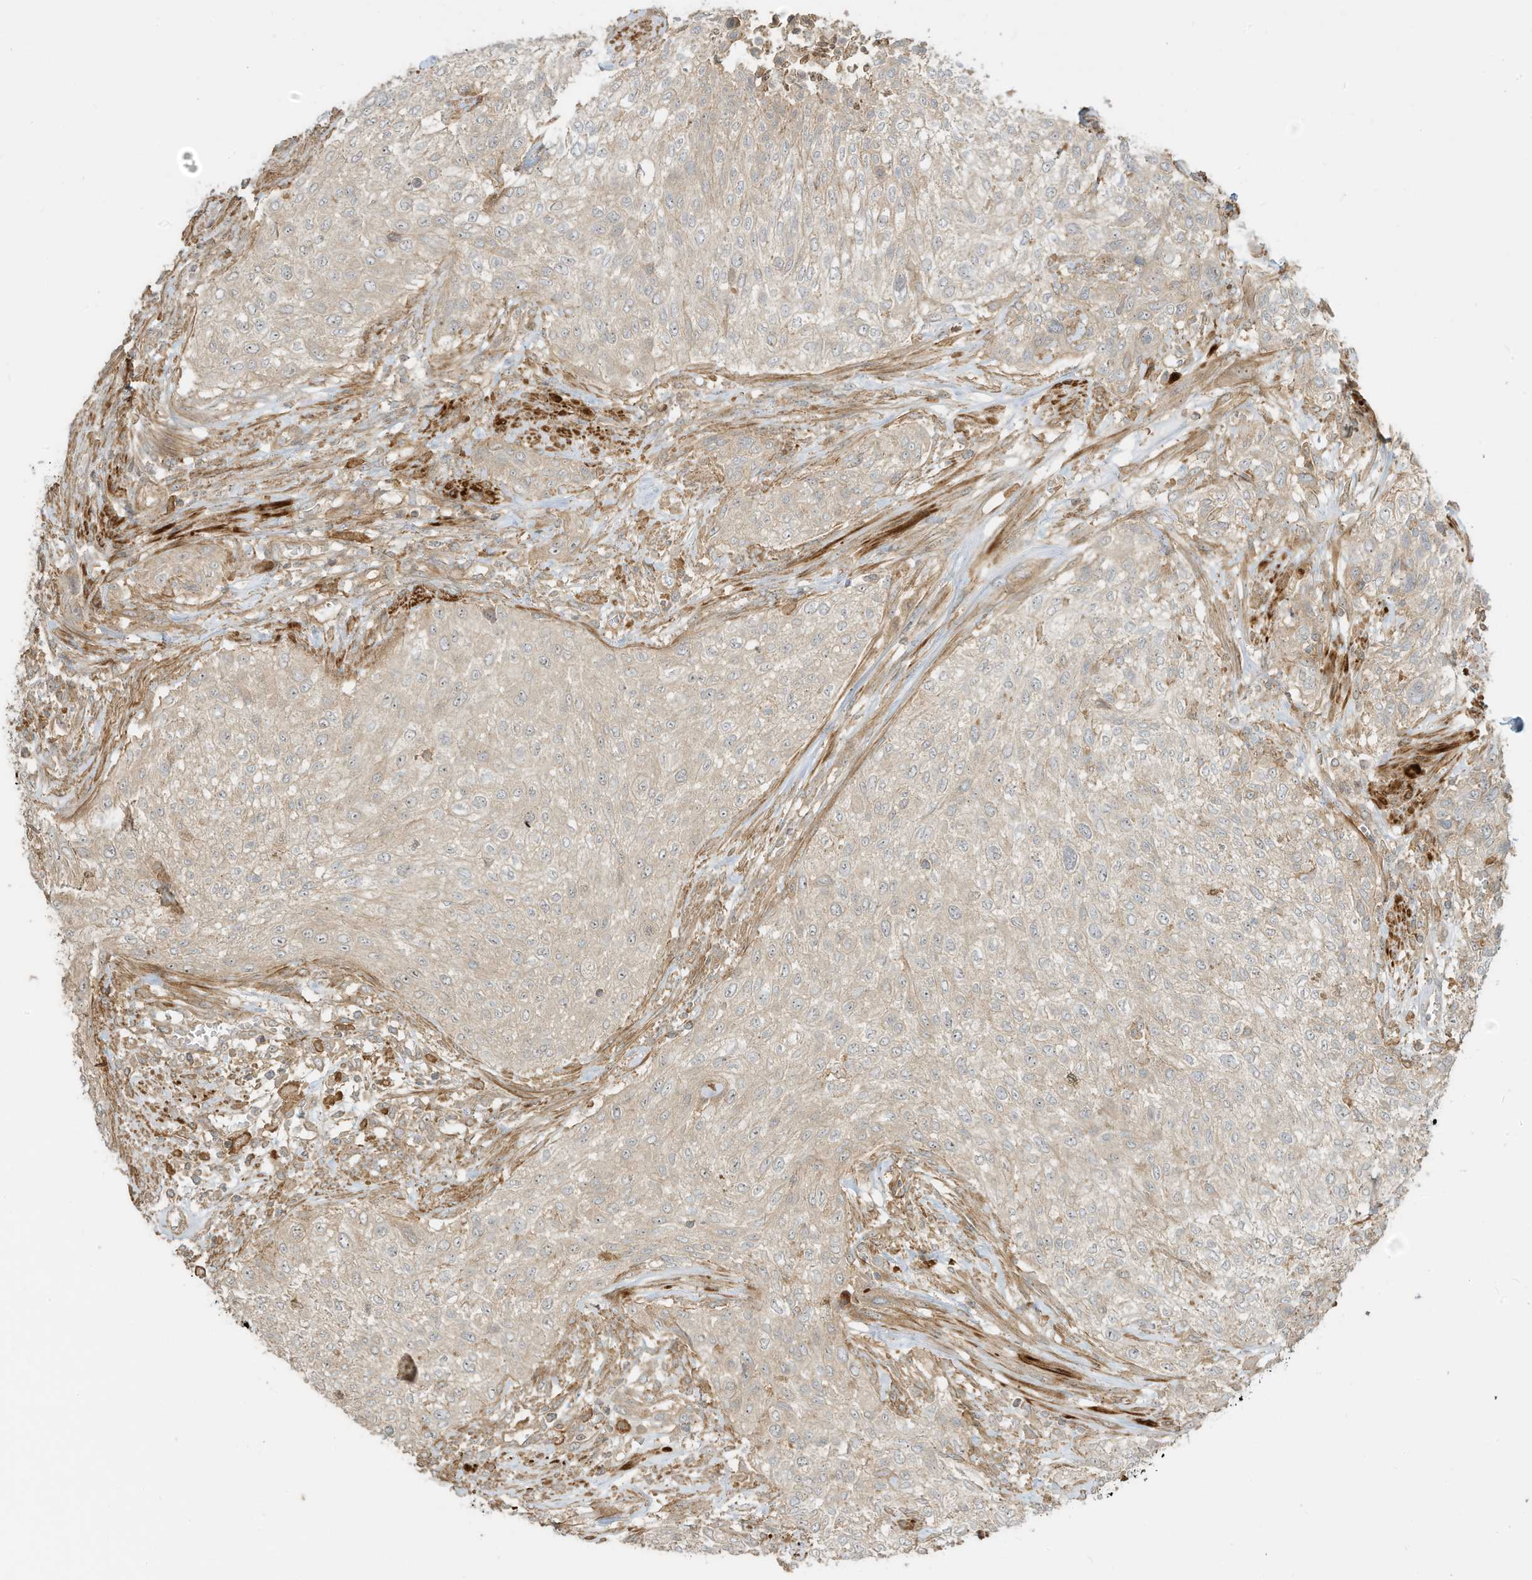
{"staining": {"intensity": "negative", "quantity": "none", "location": "none"}, "tissue": "urothelial cancer", "cell_type": "Tumor cells", "image_type": "cancer", "snomed": [{"axis": "morphology", "description": "Urothelial carcinoma, High grade"}, {"axis": "topography", "description": "Urinary bladder"}], "caption": "Immunohistochemistry histopathology image of urothelial carcinoma (high-grade) stained for a protein (brown), which shows no positivity in tumor cells.", "gene": "ENTR1", "patient": {"sex": "male", "age": 35}}